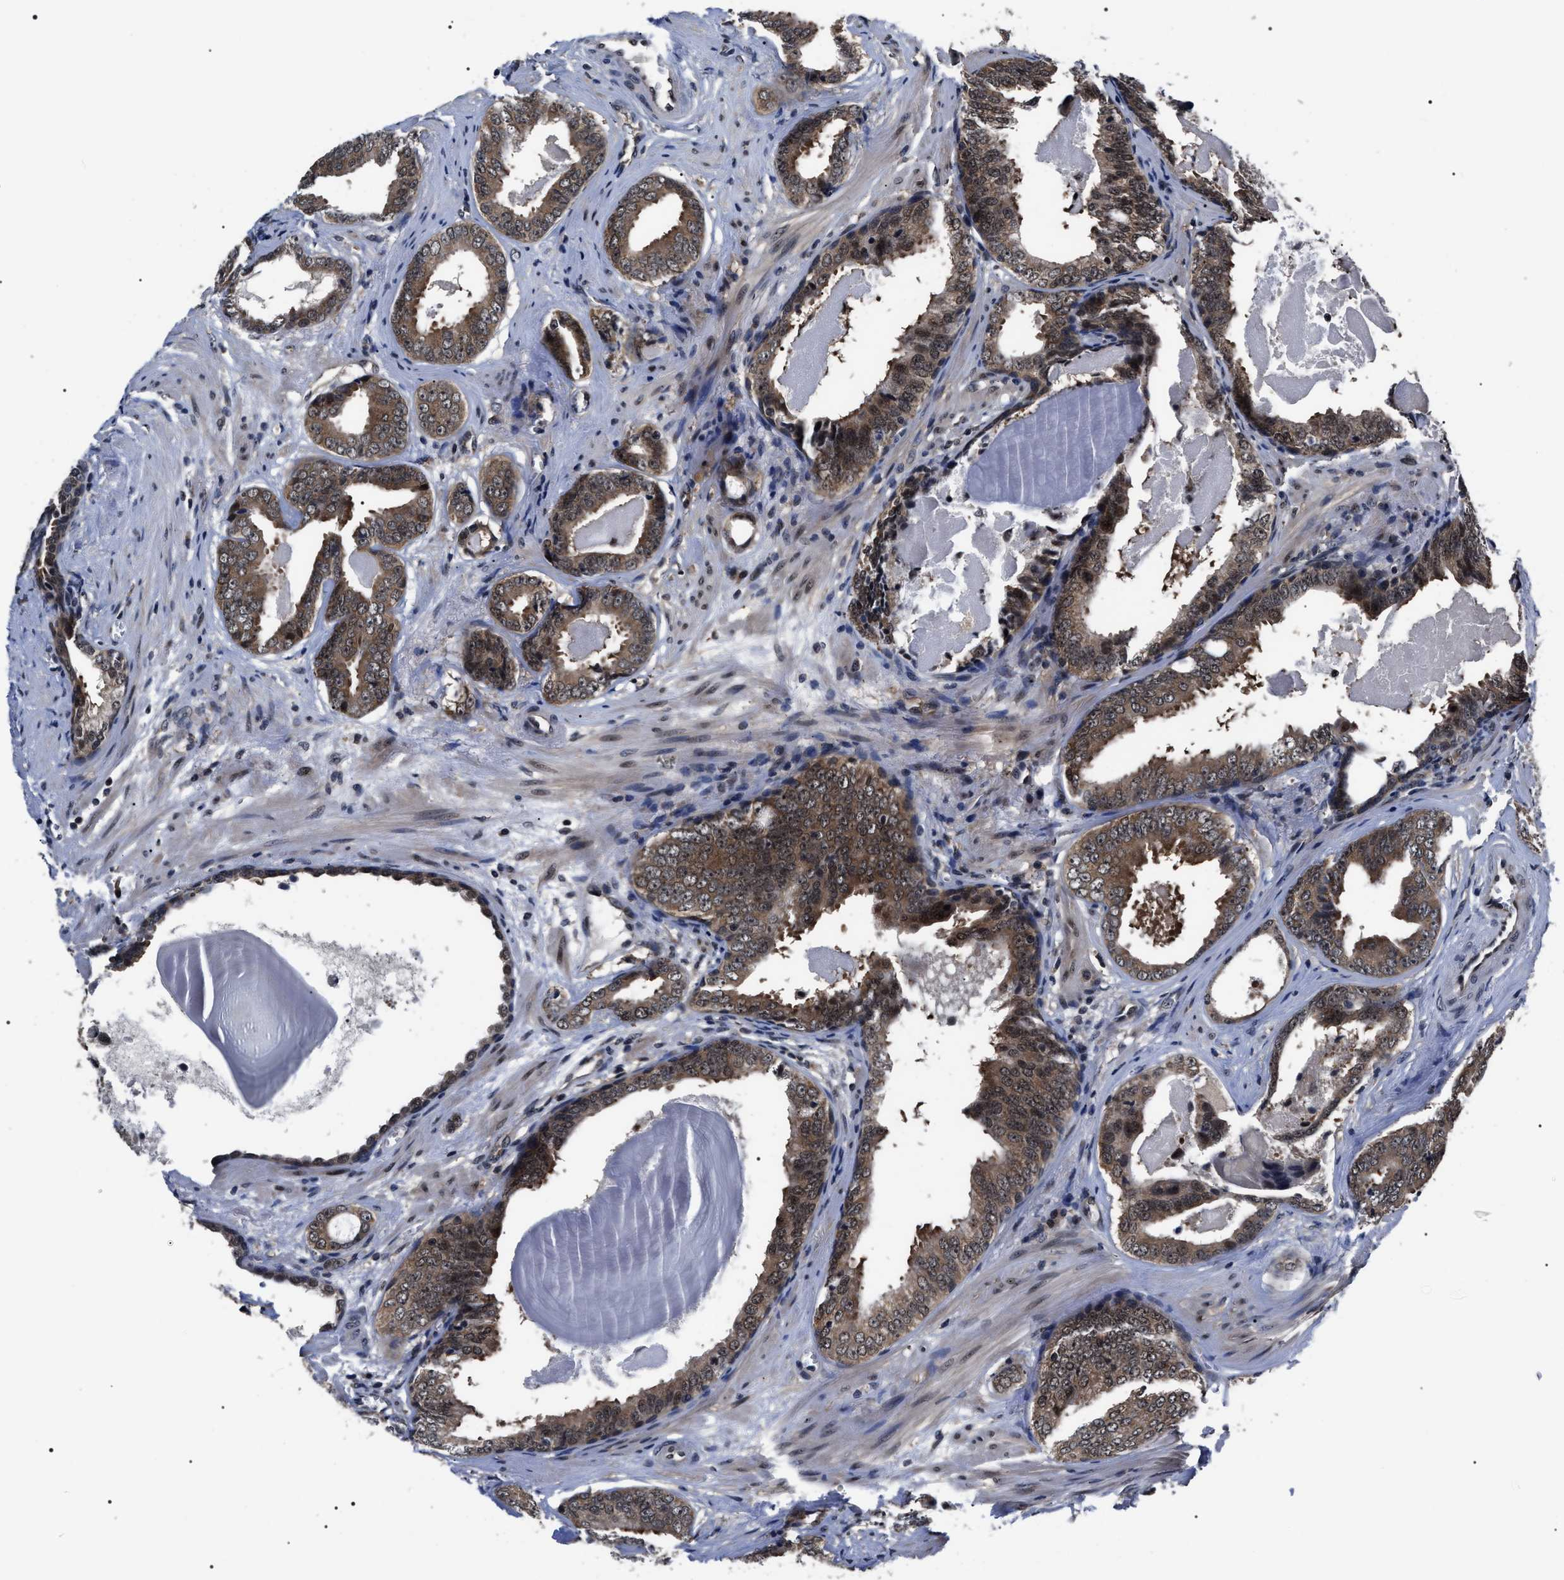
{"staining": {"intensity": "moderate", "quantity": ">75%", "location": "cytoplasmic/membranous"}, "tissue": "prostate cancer", "cell_type": "Tumor cells", "image_type": "cancer", "snomed": [{"axis": "morphology", "description": "Adenocarcinoma, Medium grade"}, {"axis": "topography", "description": "Prostate"}], "caption": "A micrograph of adenocarcinoma (medium-grade) (prostate) stained for a protein displays moderate cytoplasmic/membranous brown staining in tumor cells.", "gene": "CSNK2A1", "patient": {"sex": "male", "age": 79}}